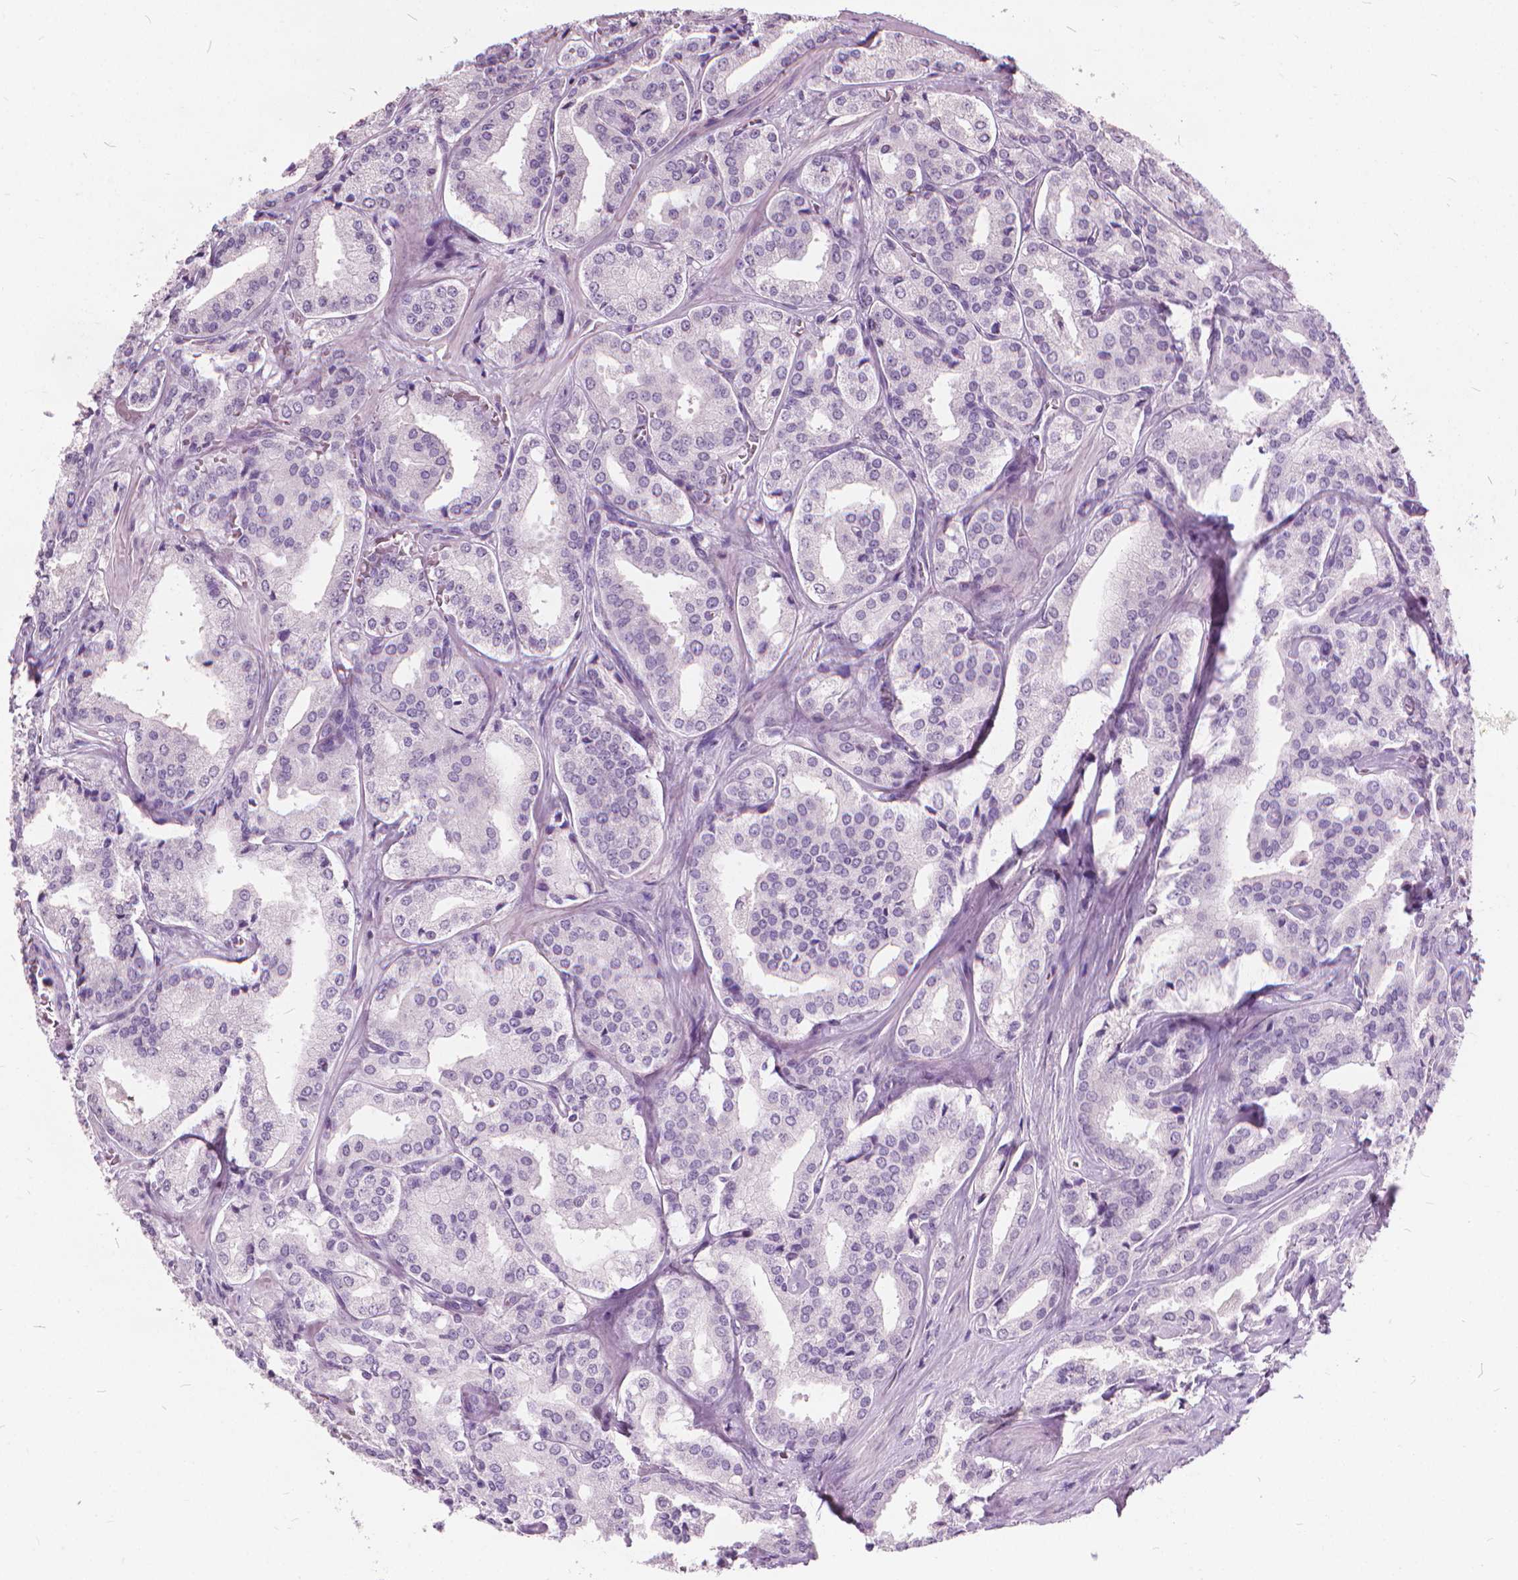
{"staining": {"intensity": "negative", "quantity": "none", "location": "none"}, "tissue": "prostate cancer", "cell_type": "Tumor cells", "image_type": "cancer", "snomed": [{"axis": "morphology", "description": "Adenocarcinoma, Low grade"}, {"axis": "topography", "description": "Prostate"}], "caption": "This is a photomicrograph of immunohistochemistry staining of prostate adenocarcinoma (low-grade), which shows no positivity in tumor cells.", "gene": "DNM1", "patient": {"sex": "male", "age": 56}}